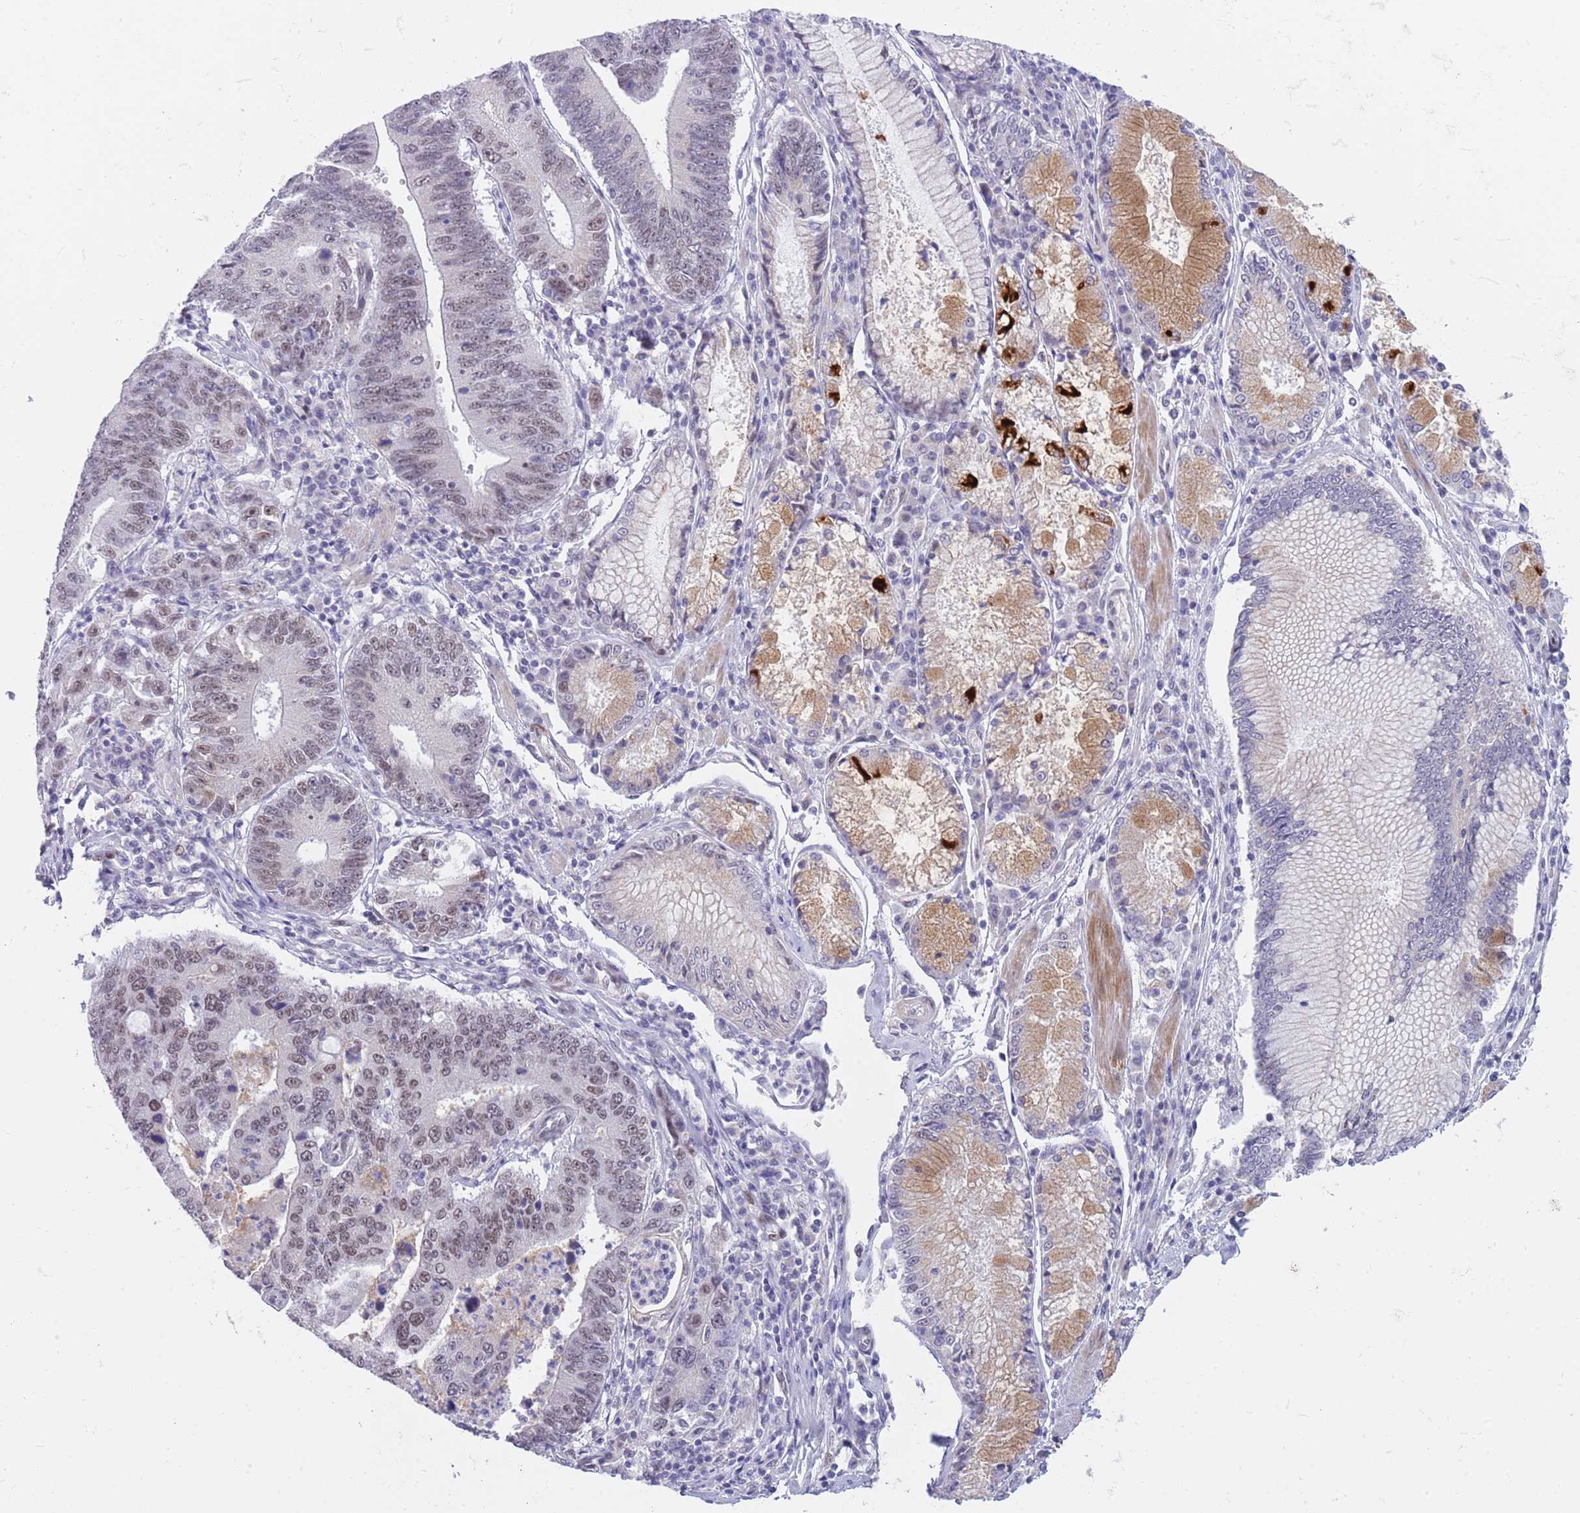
{"staining": {"intensity": "weak", "quantity": ">75%", "location": "nuclear"}, "tissue": "stomach cancer", "cell_type": "Tumor cells", "image_type": "cancer", "snomed": [{"axis": "morphology", "description": "Adenocarcinoma, NOS"}, {"axis": "topography", "description": "Stomach"}], "caption": "A low amount of weak nuclear positivity is present in approximately >75% of tumor cells in stomach cancer tissue.", "gene": "RFX1", "patient": {"sex": "male", "age": 59}}